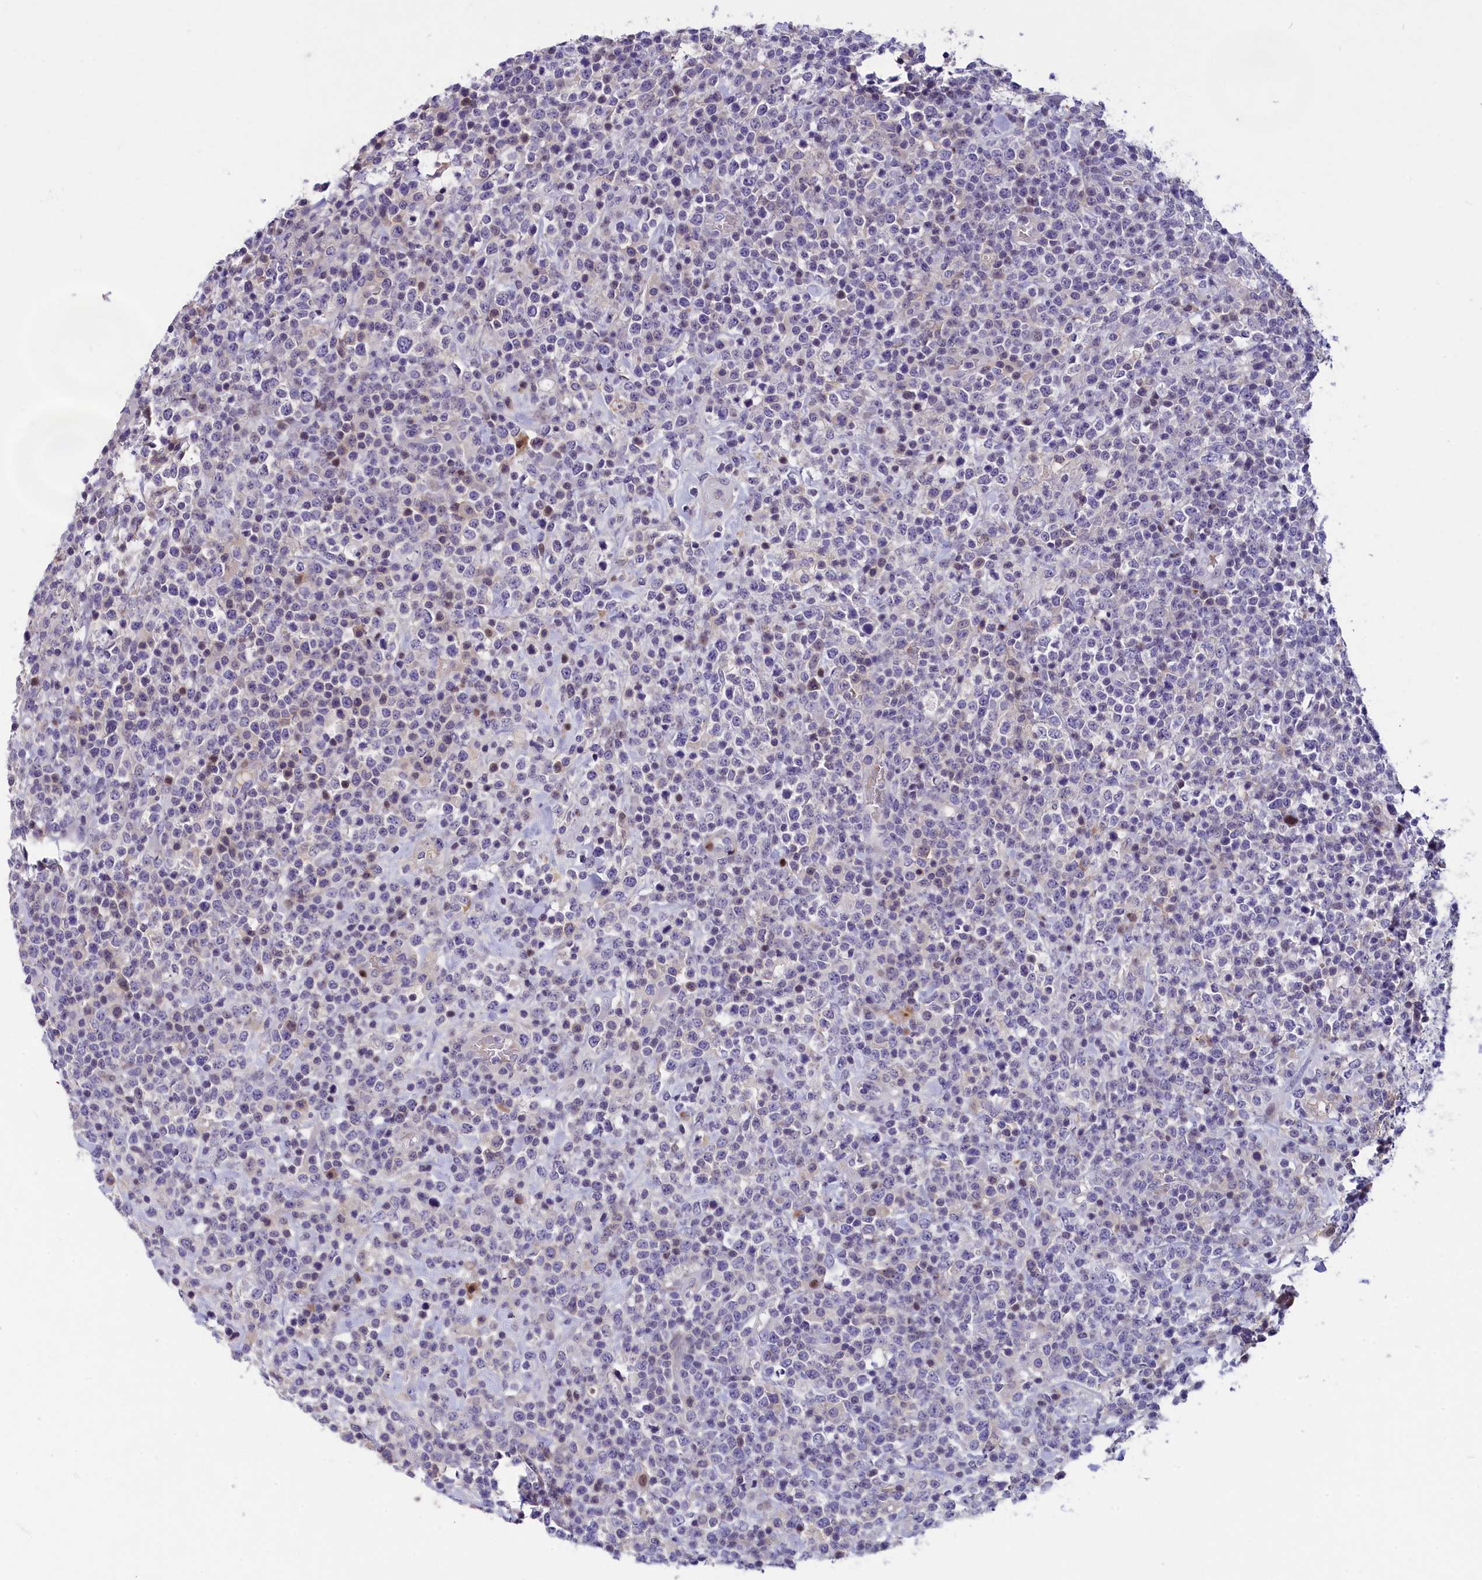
{"staining": {"intensity": "negative", "quantity": "none", "location": "none"}, "tissue": "lymphoma", "cell_type": "Tumor cells", "image_type": "cancer", "snomed": [{"axis": "morphology", "description": "Malignant lymphoma, non-Hodgkin's type, High grade"}, {"axis": "topography", "description": "Colon"}], "caption": "The histopathology image demonstrates no significant positivity in tumor cells of lymphoma.", "gene": "NKPD1", "patient": {"sex": "female", "age": 53}}